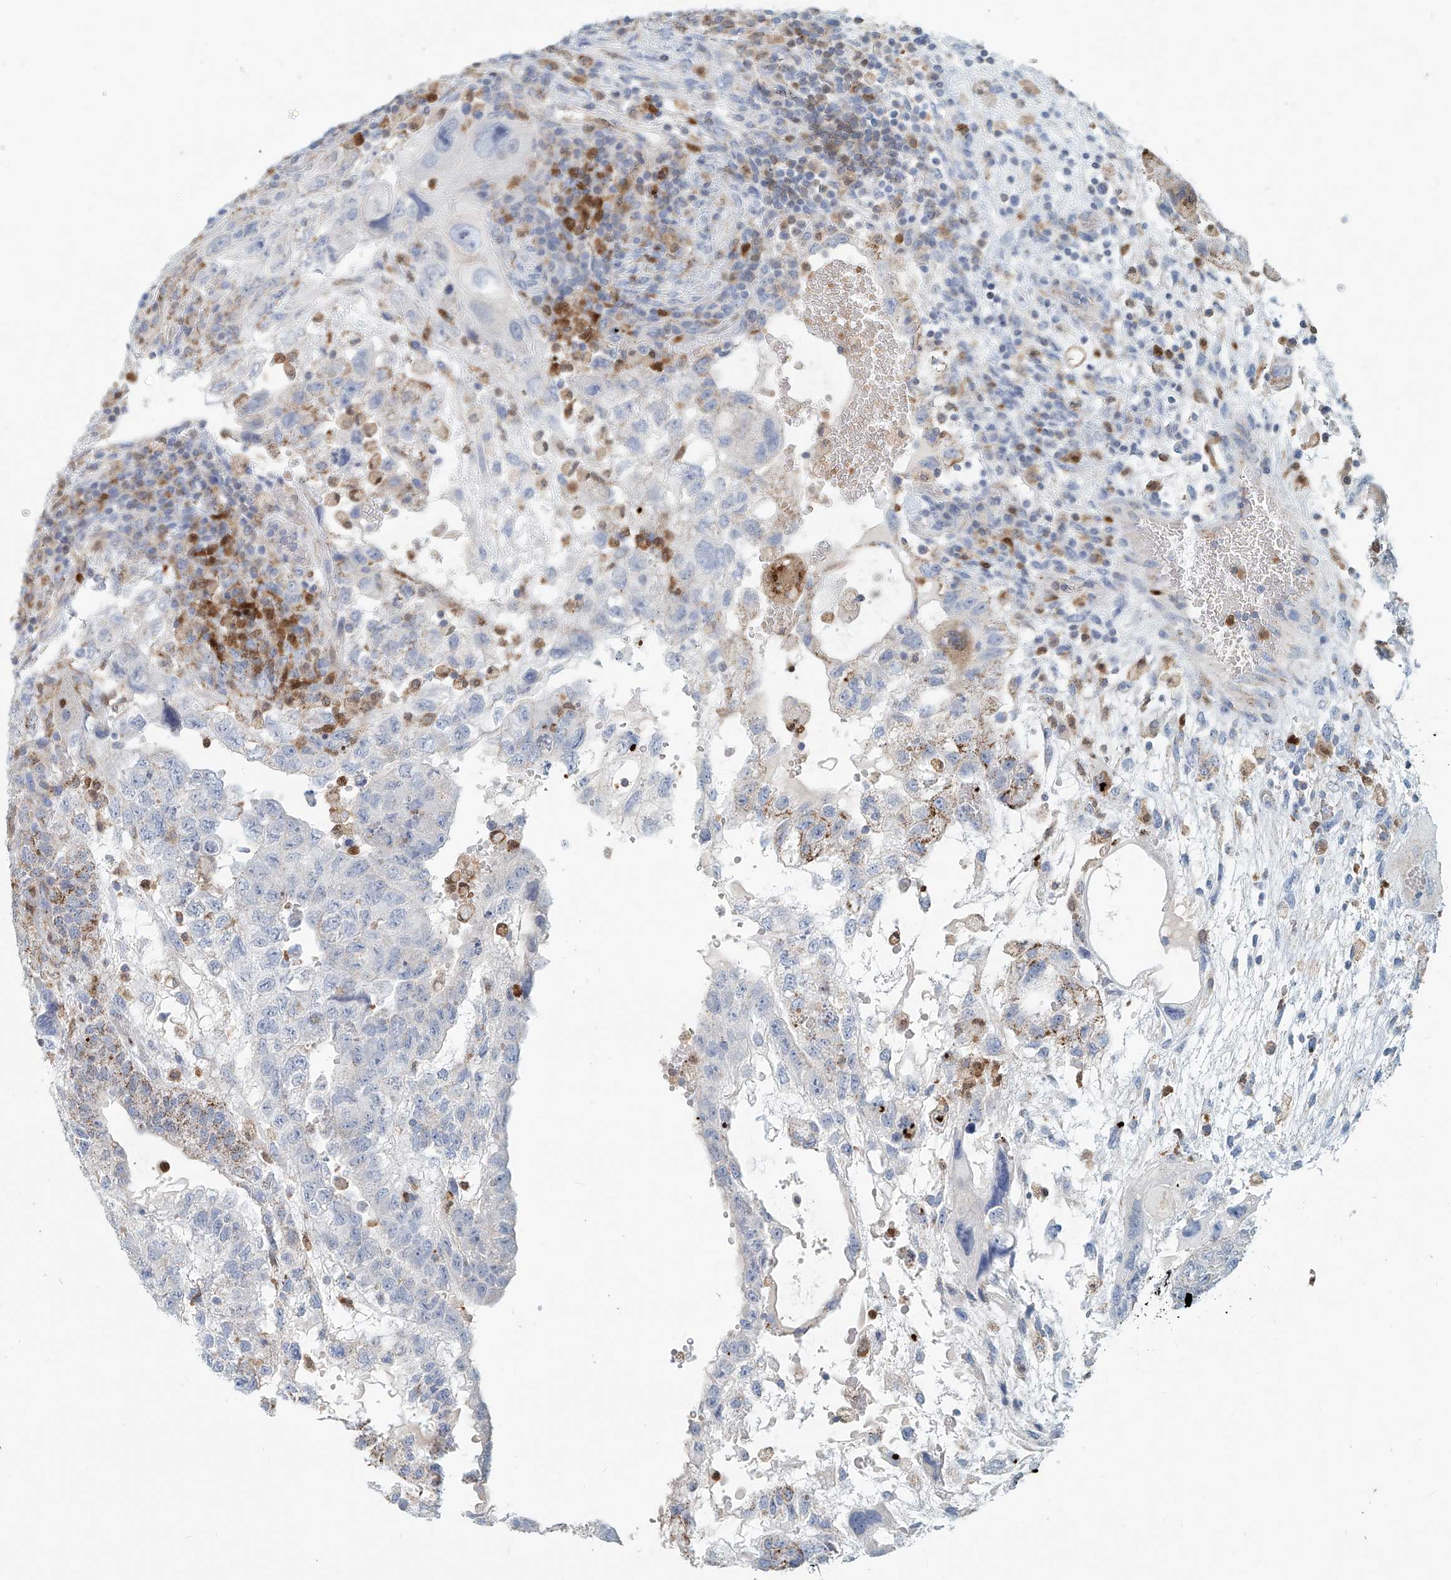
{"staining": {"intensity": "moderate", "quantity": "<25%", "location": "cytoplasmic/membranous"}, "tissue": "testis cancer", "cell_type": "Tumor cells", "image_type": "cancer", "snomed": [{"axis": "morphology", "description": "Carcinoma, Embryonal, NOS"}, {"axis": "topography", "description": "Testis"}], "caption": "Tumor cells display low levels of moderate cytoplasmic/membranous expression in about <25% of cells in testis embryonal carcinoma.", "gene": "PTPRA", "patient": {"sex": "male", "age": 36}}